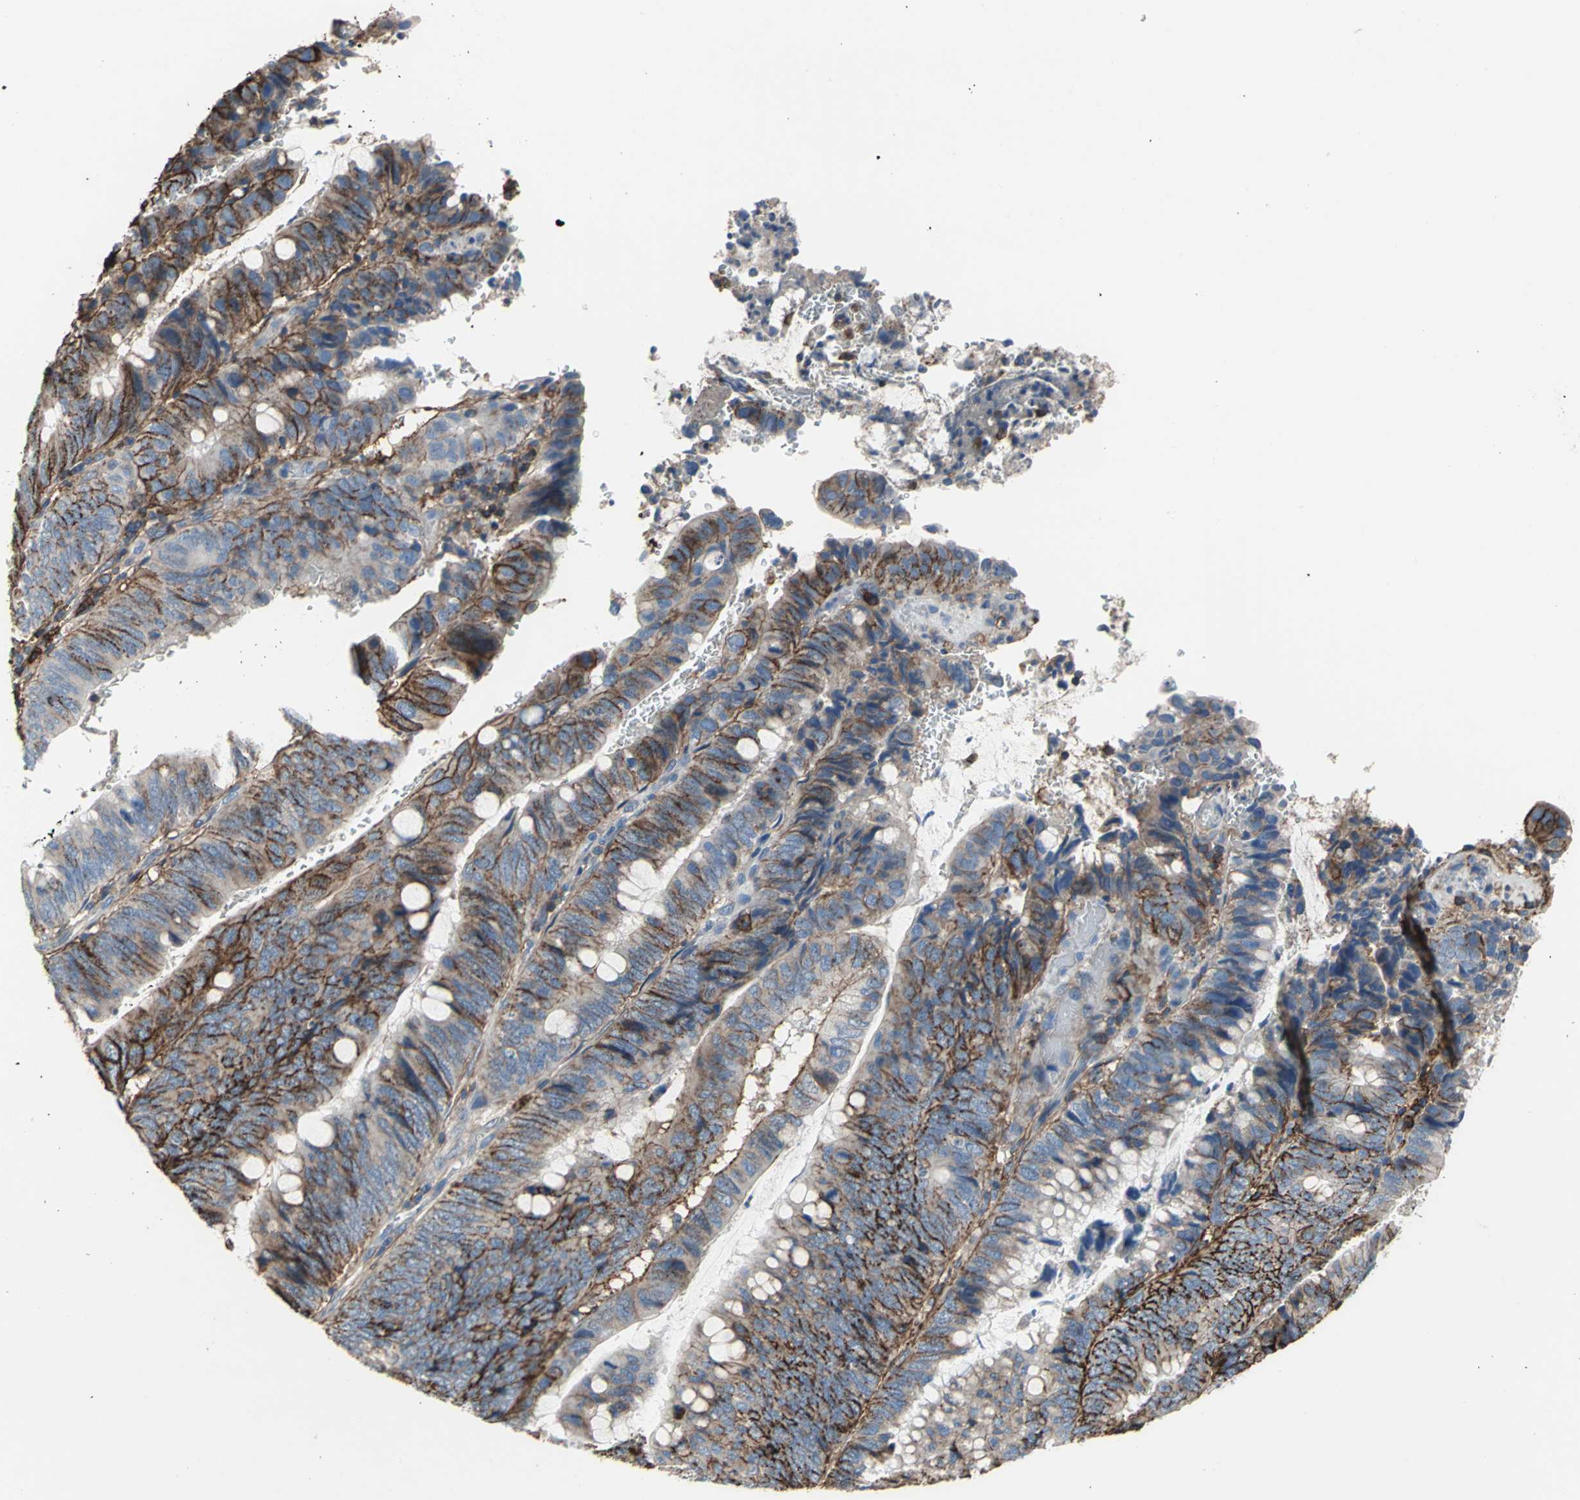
{"staining": {"intensity": "strong", "quantity": "25%-75%", "location": "cytoplasmic/membranous"}, "tissue": "colorectal cancer", "cell_type": "Tumor cells", "image_type": "cancer", "snomed": [{"axis": "morphology", "description": "Normal tissue, NOS"}, {"axis": "morphology", "description": "Adenocarcinoma, NOS"}, {"axis": "topography", "description": "Rectum"}, {"axis": "topography", "description": "Peripheral nerve tissue"}], "caption": "Immunohistochemistry histopathology image of neoplastic tissue: human adenocarcinoma (colorectal) stained using immunohistochemistry (IHC) displays high levels of strong protein expression localized specifically in the cytoplasmic/membranous of tumor cells, appearing as a cytoplasmic/membranous brown color.", "gene": "CD44", "patient": {"sex": "male", "age": 92}}